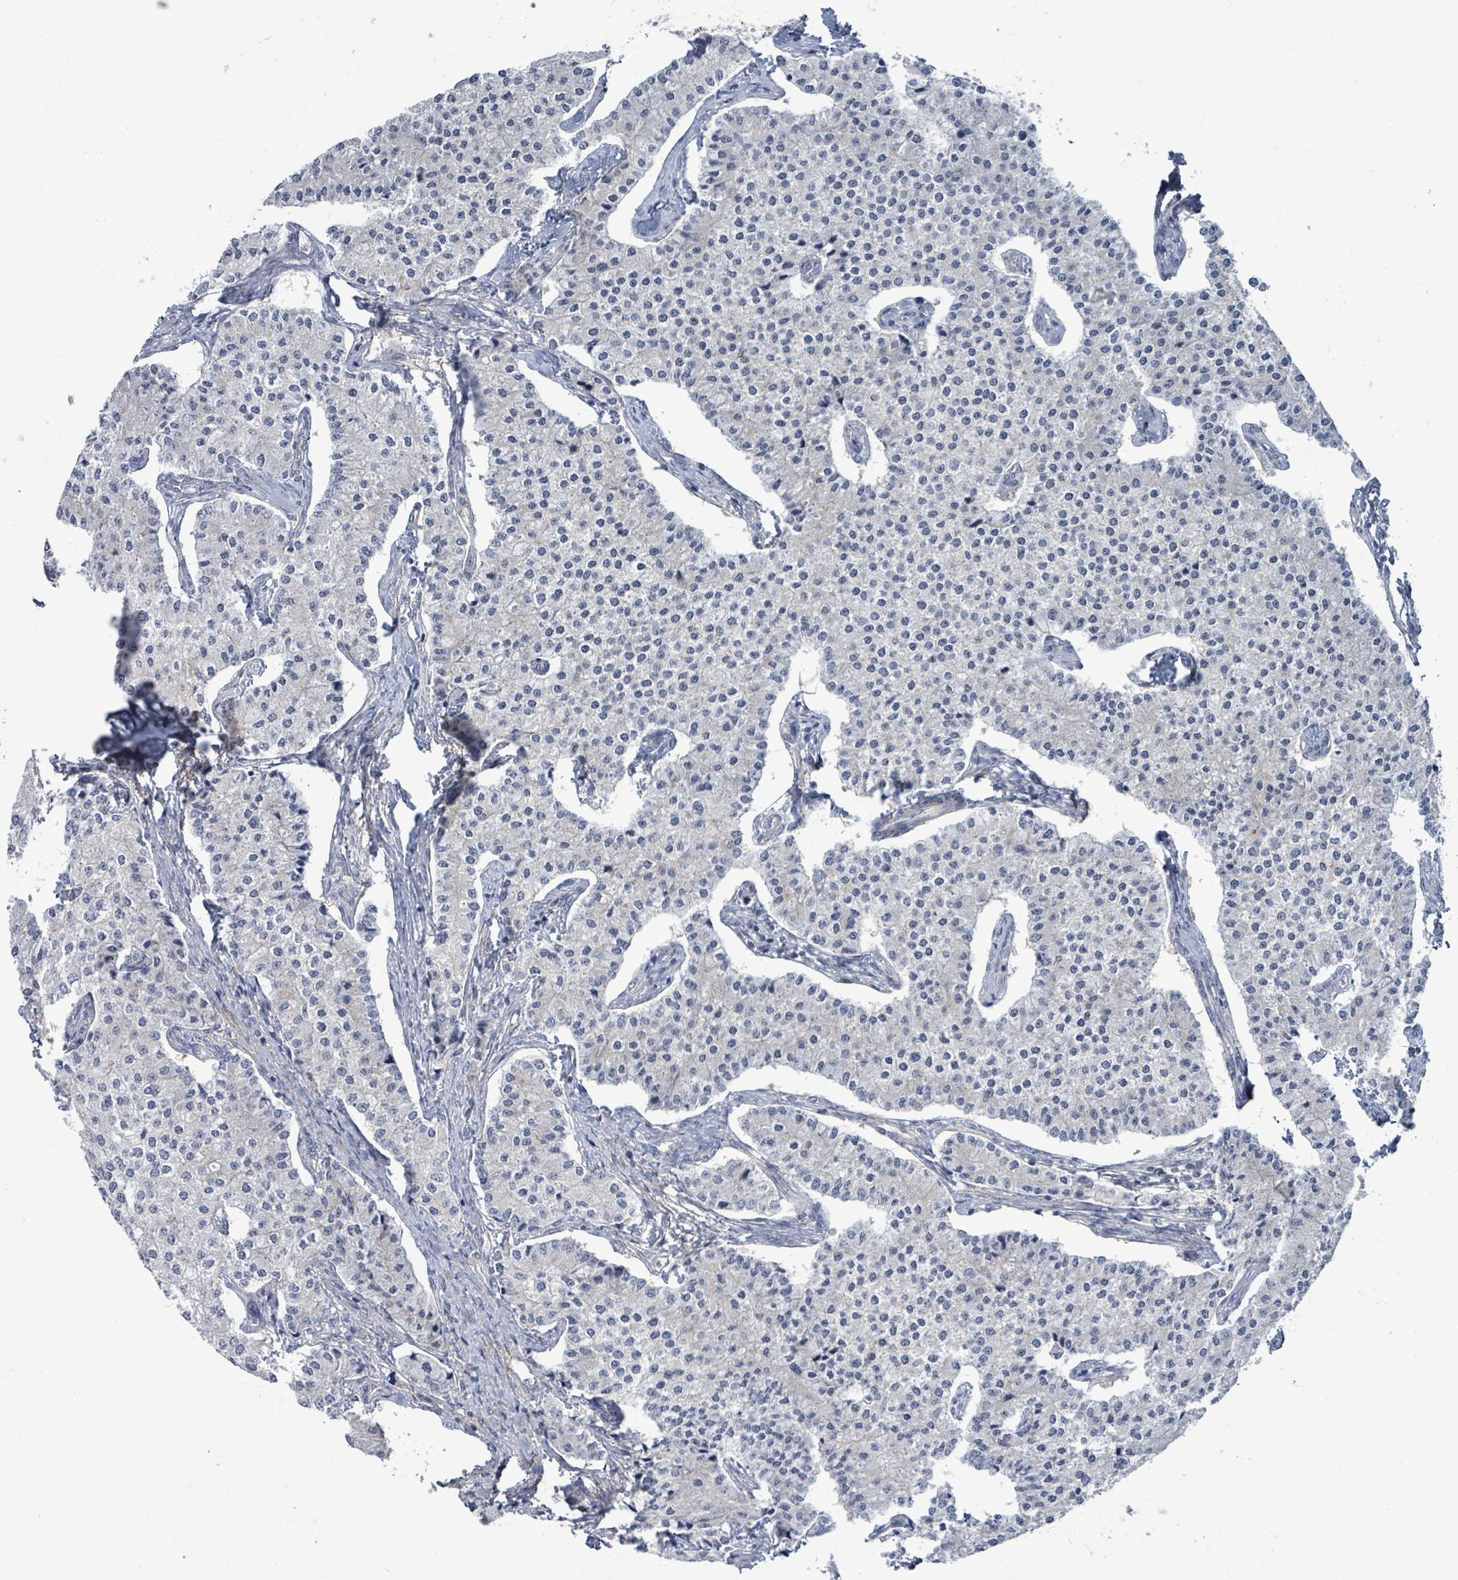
{"staining": {"intensity": "negative", "quantity": "none", "location": "none"}, "tissue": "carcinoid", "cell_type": "Tumor cells", "image_type": "cancer", "snomed": [{"axis": "morphology", "description": "Carcinoid, malignant, NOS"}, {"axis": "topography", "description": "Colon"}], "caption": "Immunohistochemistry (IHC) of carcinoid reveals no expression in tumor cells.", "gene": "DMRTC1B", "patient": {"sex": "female", "age": 52}}